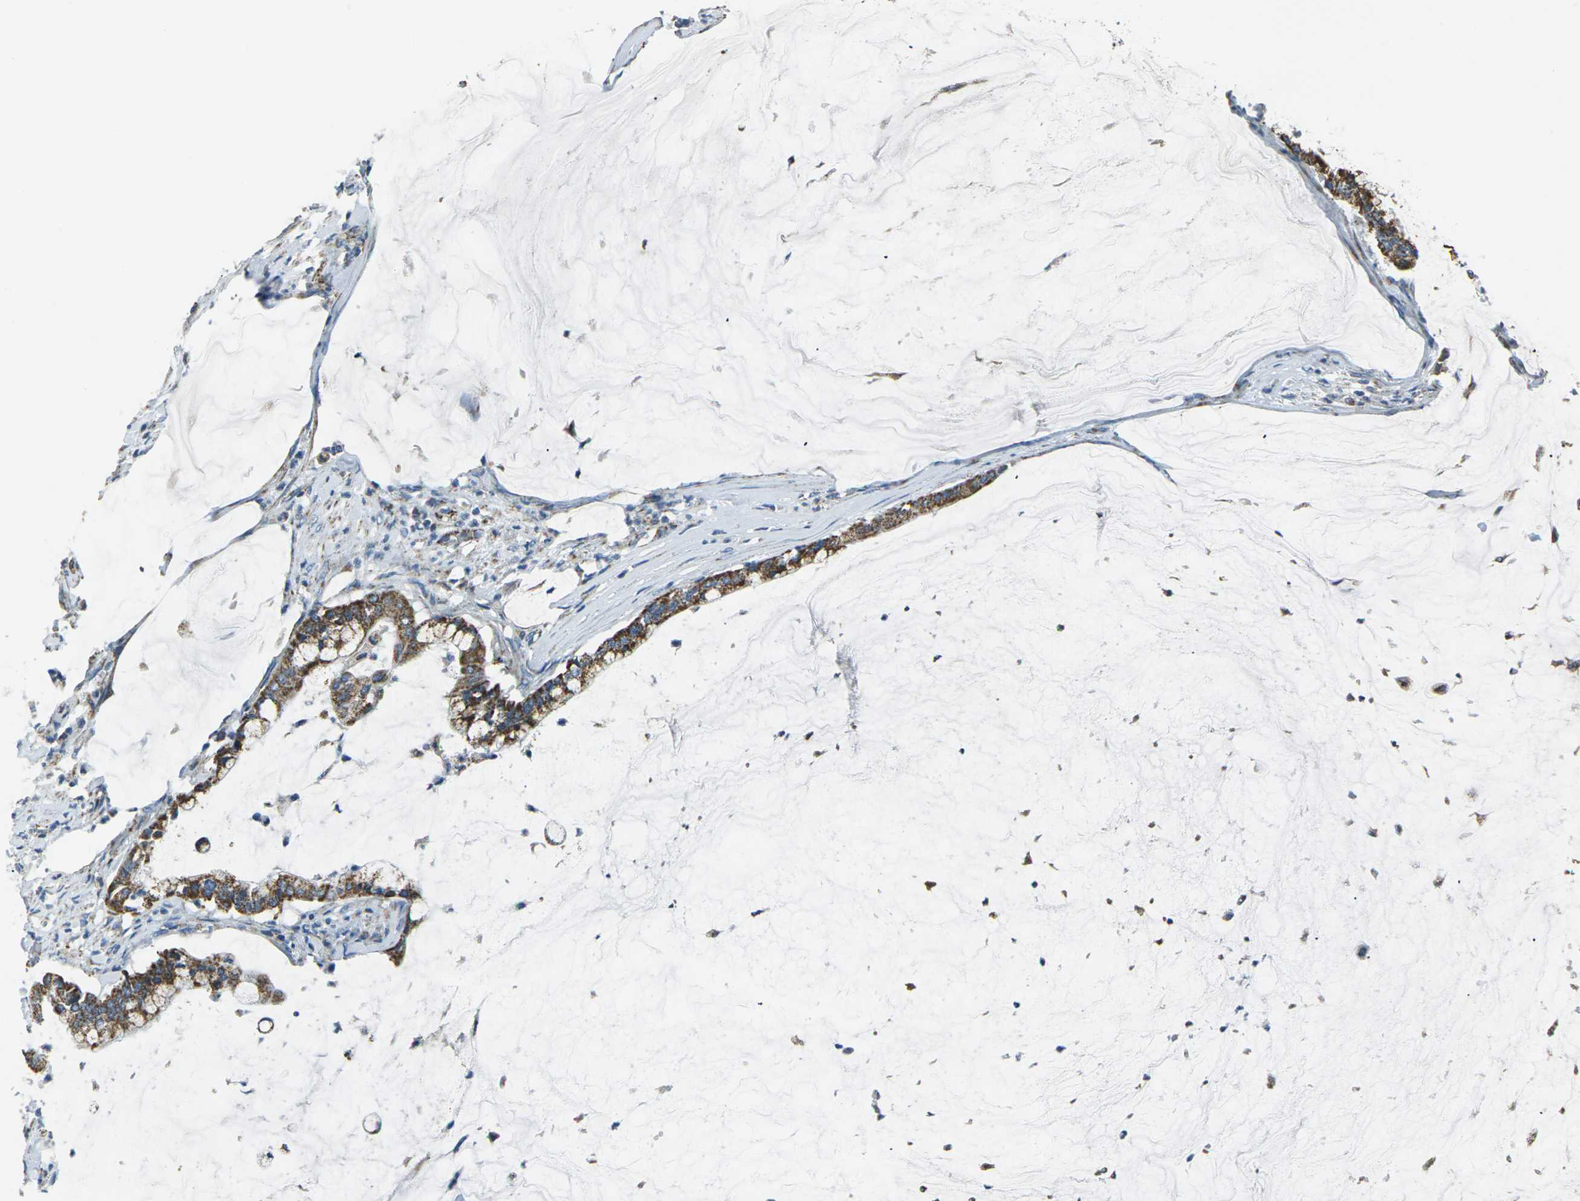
{"staining": {"intensity": "strong", "quantity": ">75%", "location": "cytoplasmic/membranous"}, "tissue": "pancreatic cancer", "cell_type": "Tumor cells", "image_type": "cancer", "snomed": [{"axis": "morphology", "description": "Adenocarcinoma, NOS"}, {"axis": "topography", "description": "Pancreas"}], "caption": "Human pancreatic adenocarcinoma stained with a brown dye reveals strong cytoplasmic/membranous positive staining in approximately >75% of tumor cells.", "gene": "IRF3", "patient": {"sex": "male", "age": 41}}